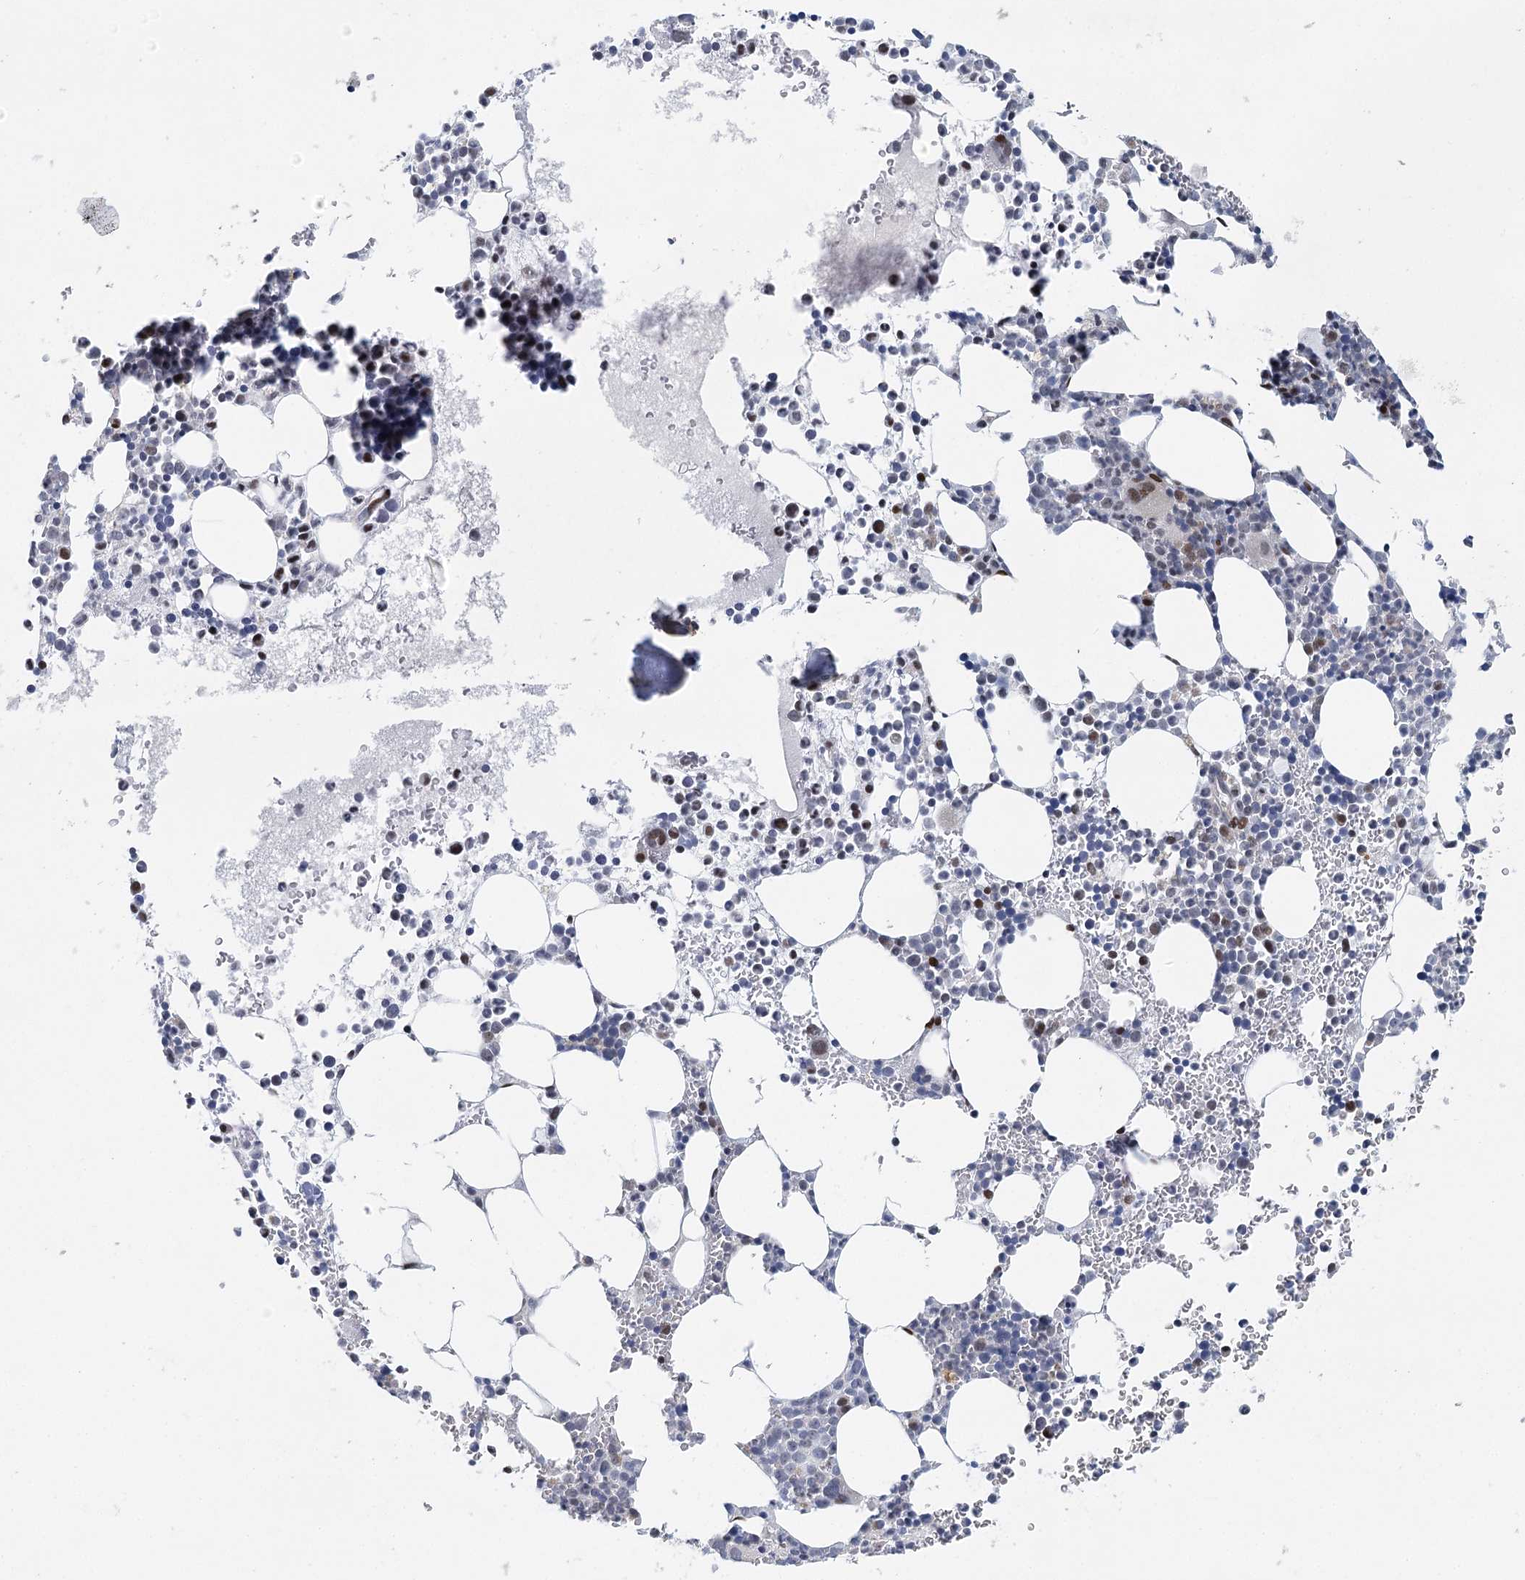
{"staining": {"intensity": "moderate", "quantity": "<25%", "location": "nuclear"}, "tissue": "bone marrow", "cell_type": "Hematopoietic cells", "image_type": "normal", "snomed": [{"axis": "morphology", "description": "Normal tissue, NOS"}, {"axis": "topography", "description": "Bone marrow"}], "caption": "Protein expression analysis of normal human bone marrow reveals moderate nuclear staining in about <25% of hematopoietic cells. (Stains: DAB in brown, nuclei in blue, Microscopy: brightfield microscopy at high magnification).", "gene": "CAMTA1", "patient": {"sex": "female", "age": 78}}